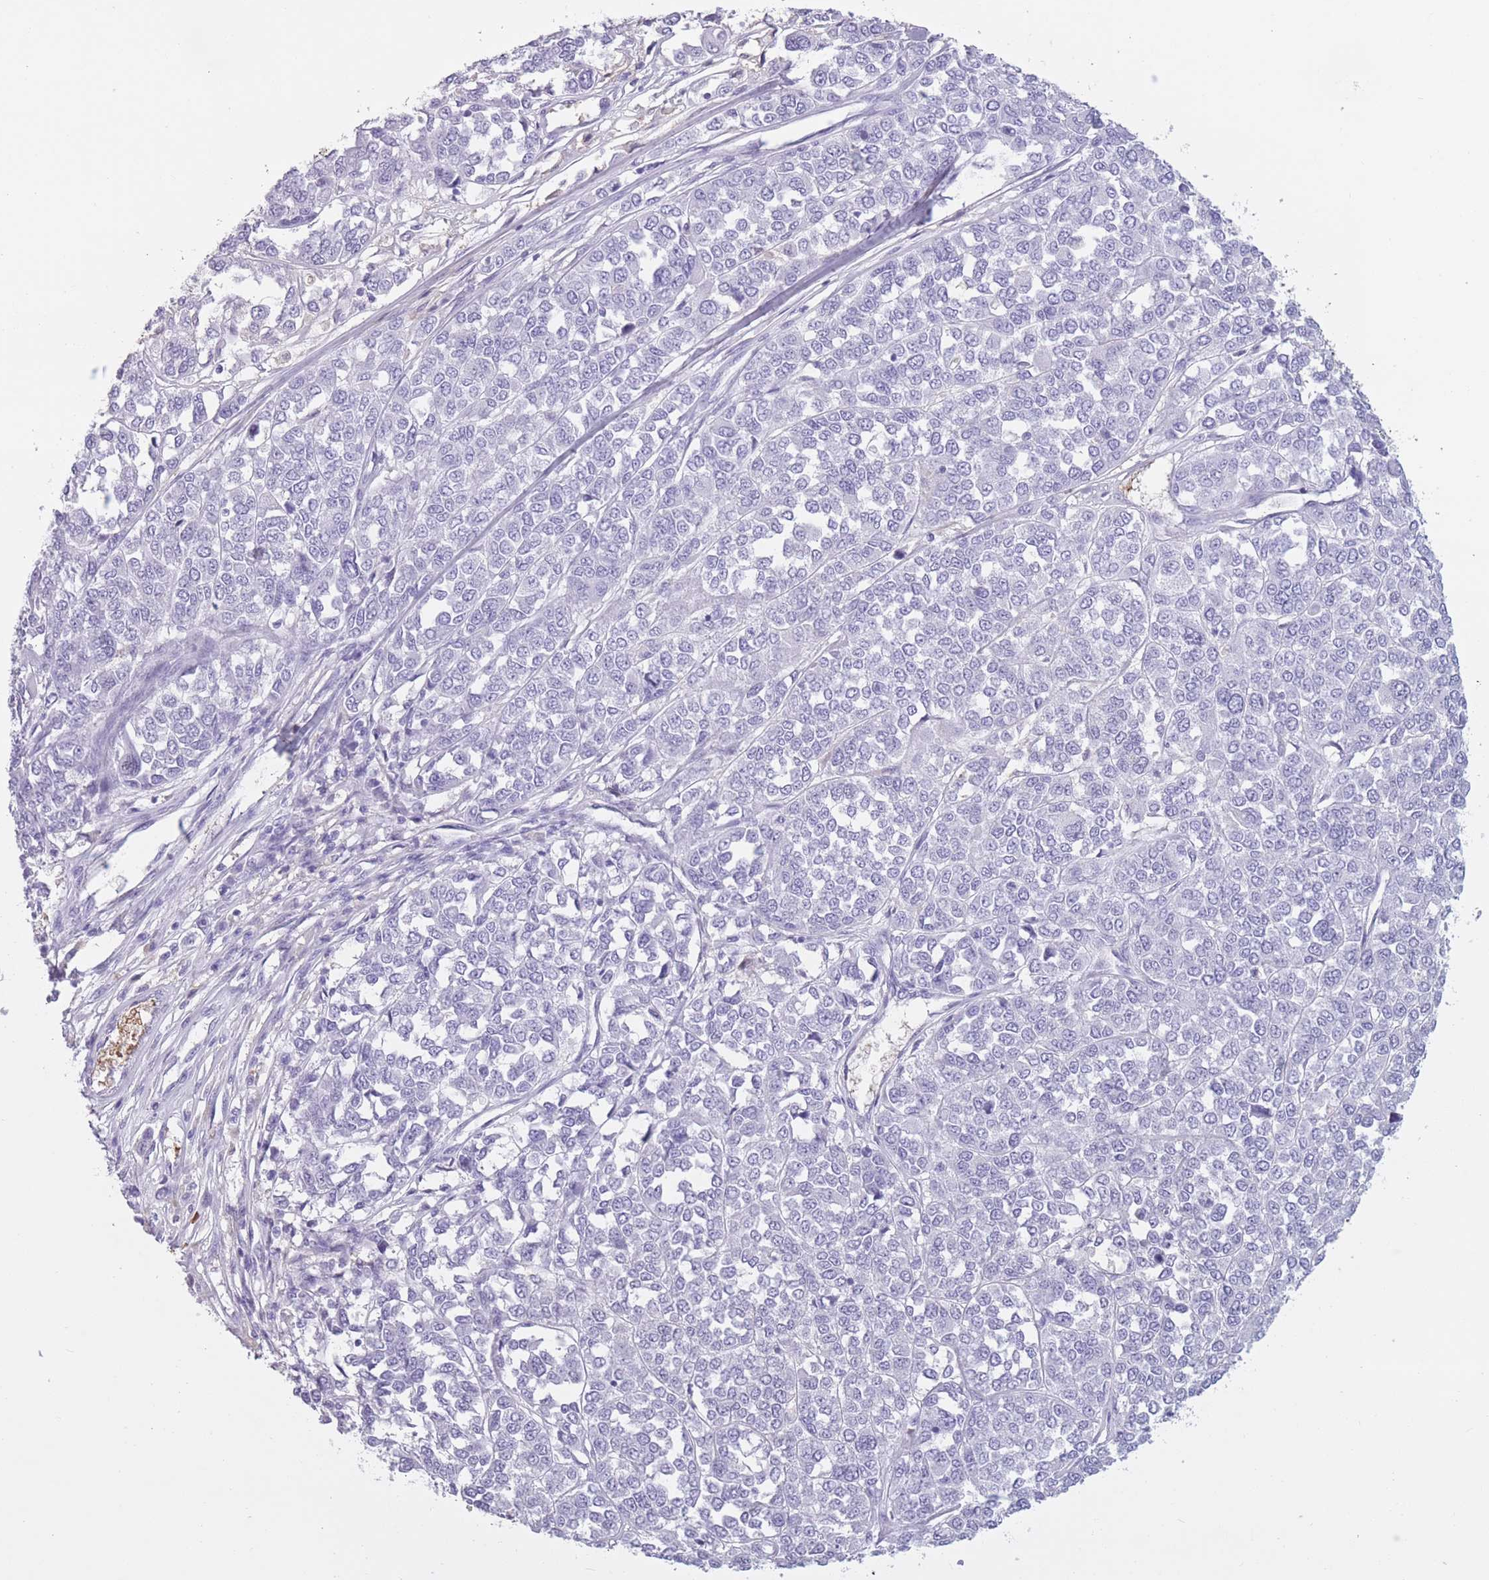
{"staining": {"intensity": "negative", "quantity": "none", "location": "none"}, "tissue": "melanoma", "cell_type": "Tumor cells", "image_type": "cancer", "snomed": [{"axis": "morphology", "description": "Malignant melanoma, Metastatic site"}, {"axis": "topography", "description": "Lymph node"}], "caption": "Human melanoma stained for a protein using IHC demonstrates no expression in tumor cells.", "gene": "OR7C1", "patient": {"sex": "male", "age": 44}}